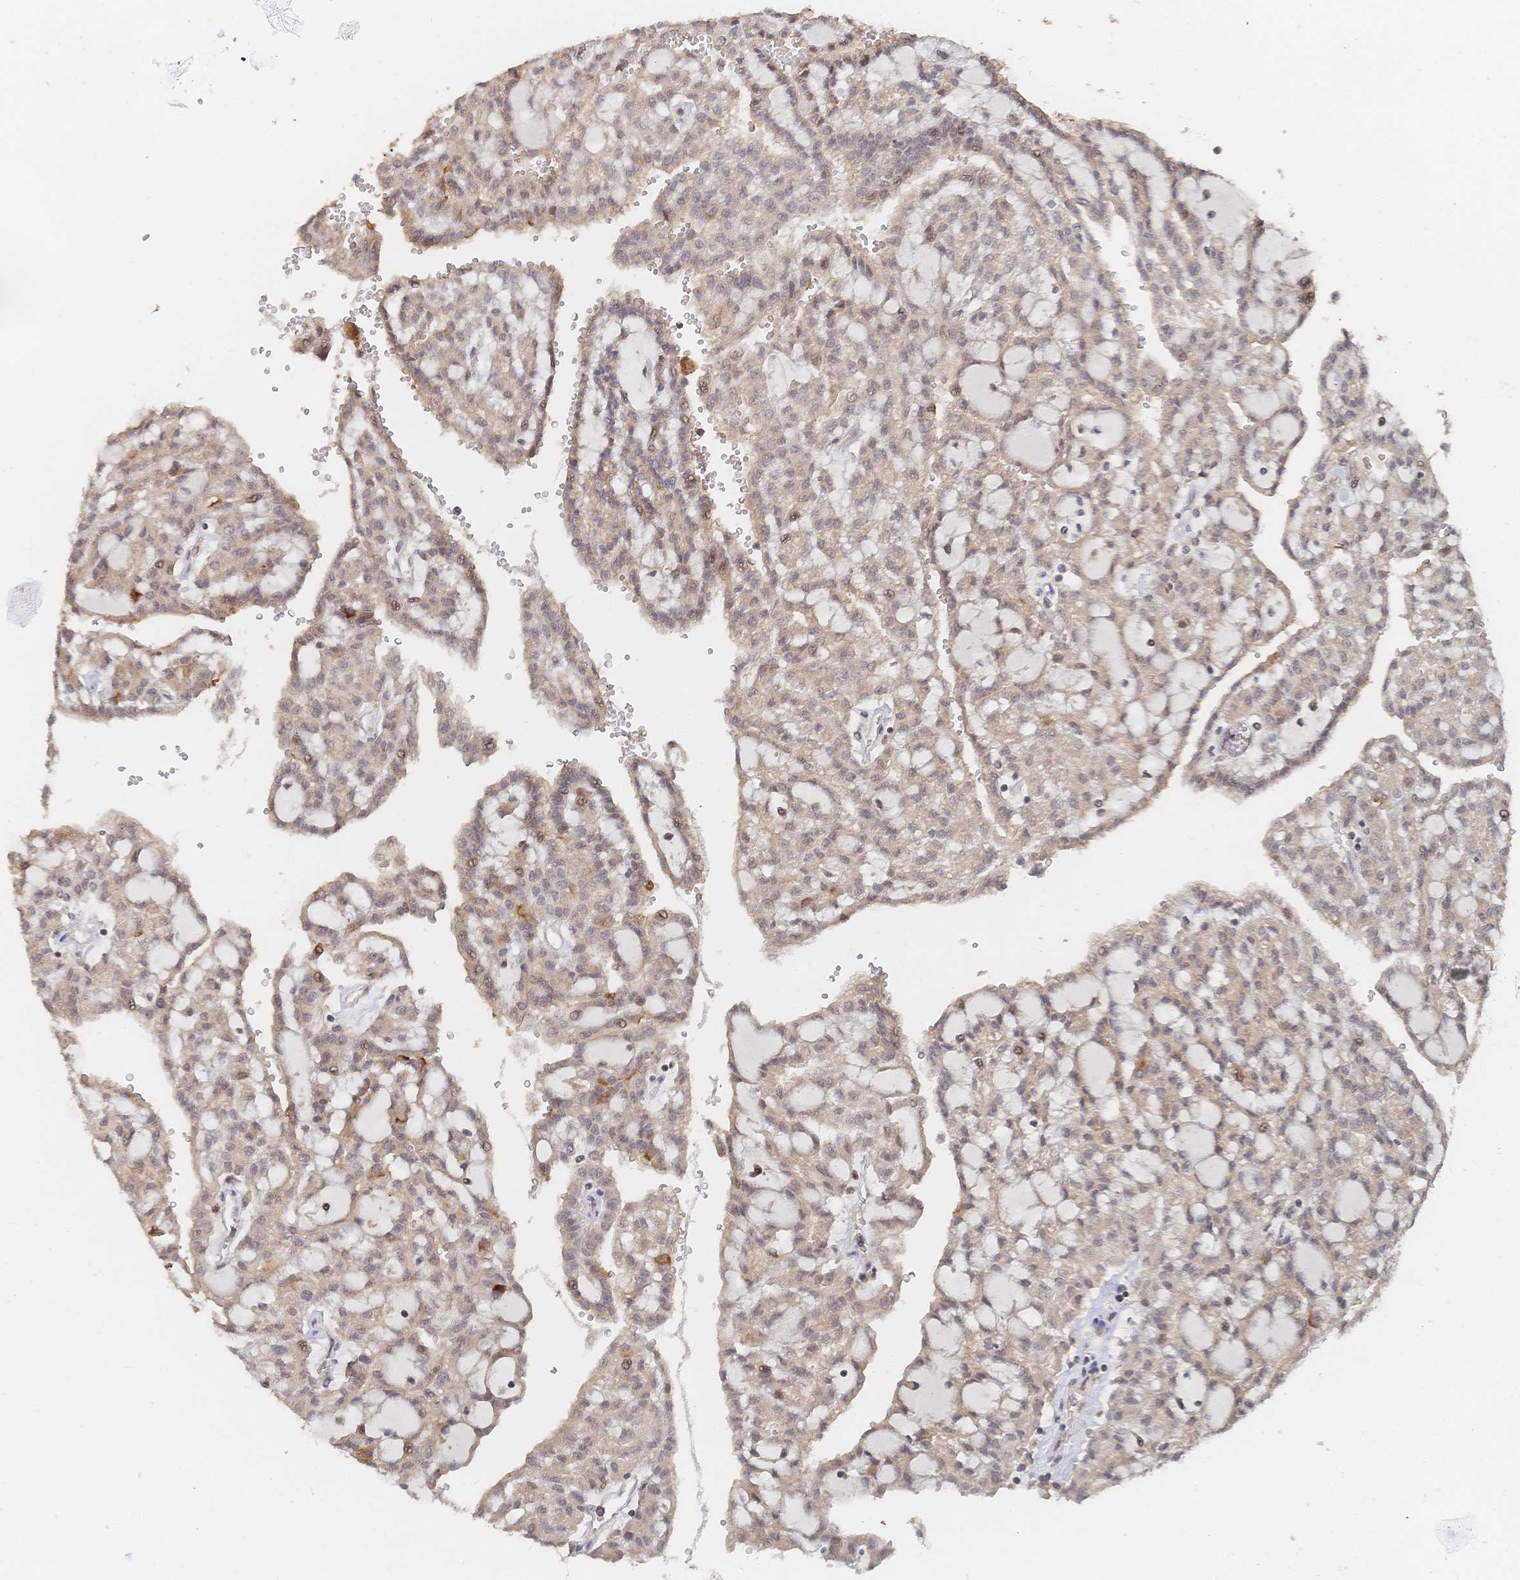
{"staining": {"intensity": "weak", "quantity": "25%-75%", "location": "cytoplasmic/membranous,nuclear"}, "tissue": "renal cancer", "cell_type": "Tumor cells", "image_type": "cancer", "snomed": [{"axis": "morphology", "description": "Adenocarcinoma, NOS"}, {"axis": "topography", "description": "Kidney"}], "caption": "IHC of human renal cancer (adenocarcinoma) displays low levels of weak cytoplasmic/membranous and nuclear positivity in approximately 25%-75% of tumor cells.", "gene": "LRP5", "patient": {"sex": "male", "age": 63}}